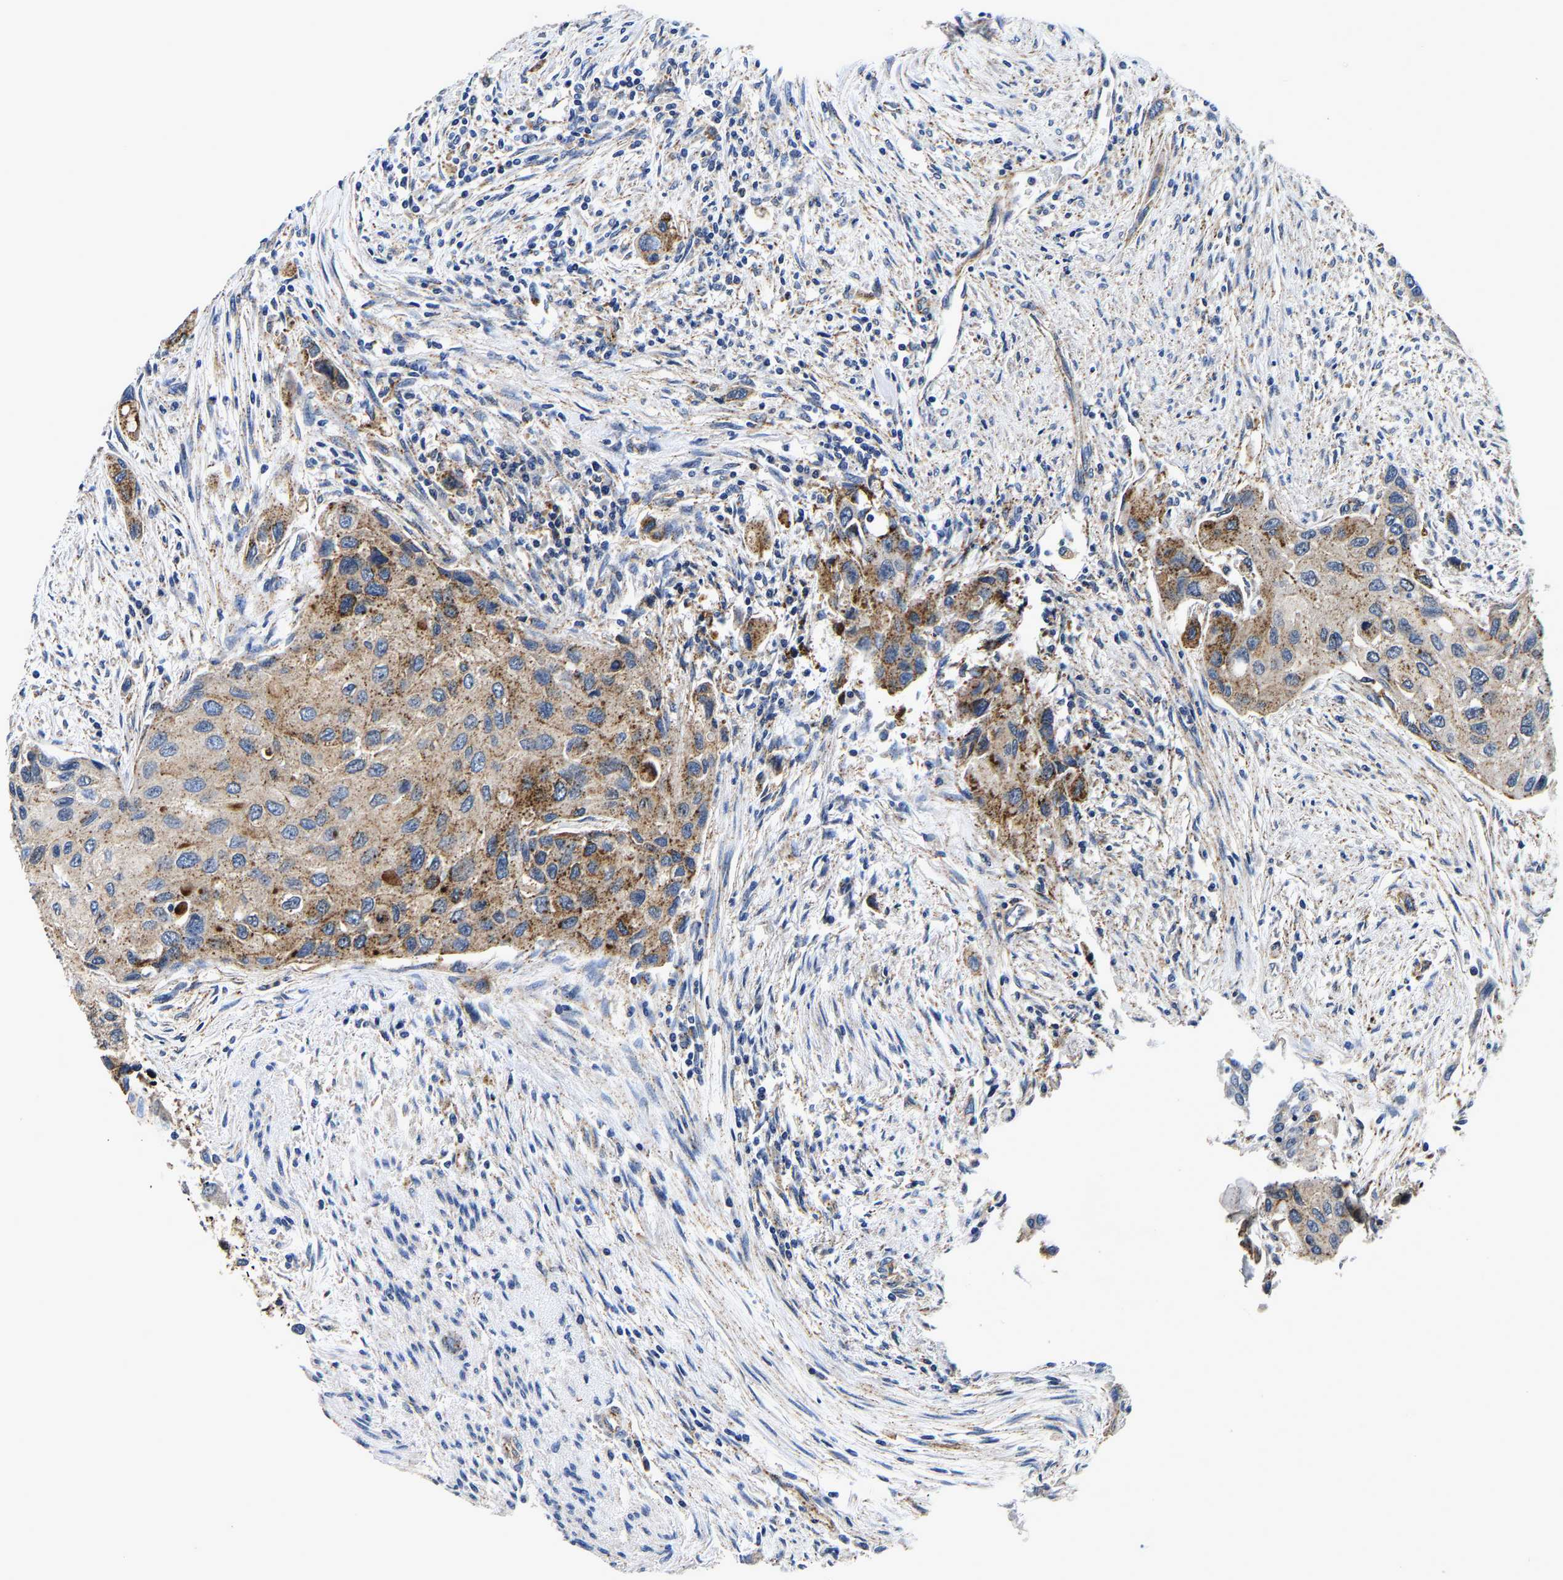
{"staining": {"intensity": "moderate", "quantity": ">75%", "location": "cytoplasmic/membranous"}, "tissue": "urothelial cancer", "cell_type": "Tumor cells", "image_type": "cancer", "snomed": [{"axis": "morphology", "description": "Urothelial carcinoma, High grade"}, {"axis": "topography", "description": "Urinary bladder"}], "caption": "DAB immunohistochemical staining of human urothelial cancer exhibits moderate cytoplasmic/membranous protein expression in approximately >75% of tumor cells.", "gene": "GRN", "patient": {"sex": "female", "age": 56}}